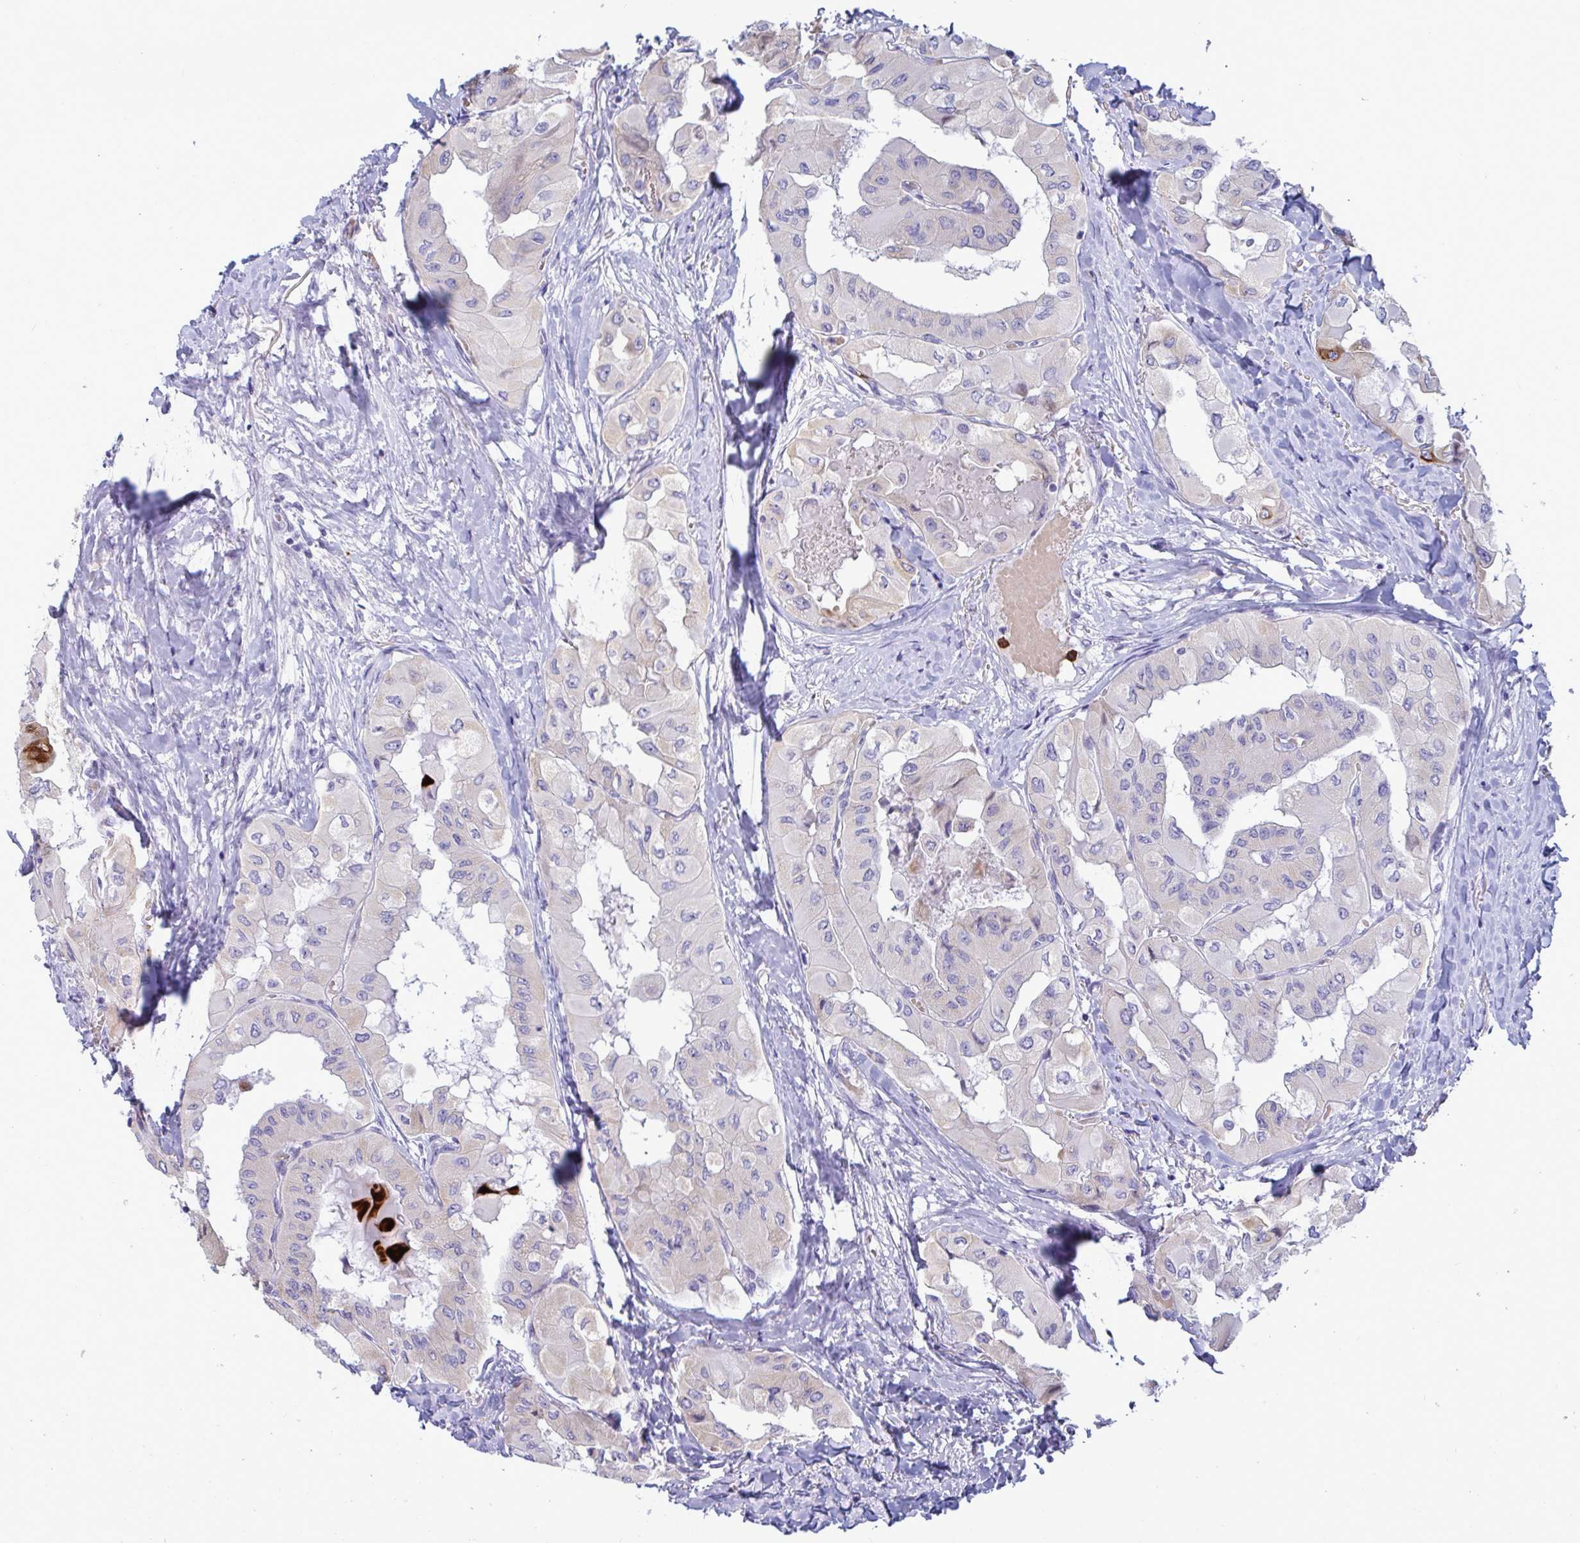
{"staining": {"intensity": "negative", "quantity": "none", "location": "none"}, "tissue": "thyroid cancer", "cell_type": "Tumor cells", "image_type": "cancer", "snomed": [{"axis": "morphology", "description": "Normal tissue, NOS"}, {"axis": "morphology", "description": "Papillary adenocarcinoma, NOS"}, {"axis": "topography", "description": "Thyroid gland"}], "caption": "Human thyroid papillary adenocarcinoma stained for a protein using immunohistochemistry (IHC) shows no staining in tumor cells.", "gene": "TAS2R38", "patient": {"sex": "female", "age": 59}}